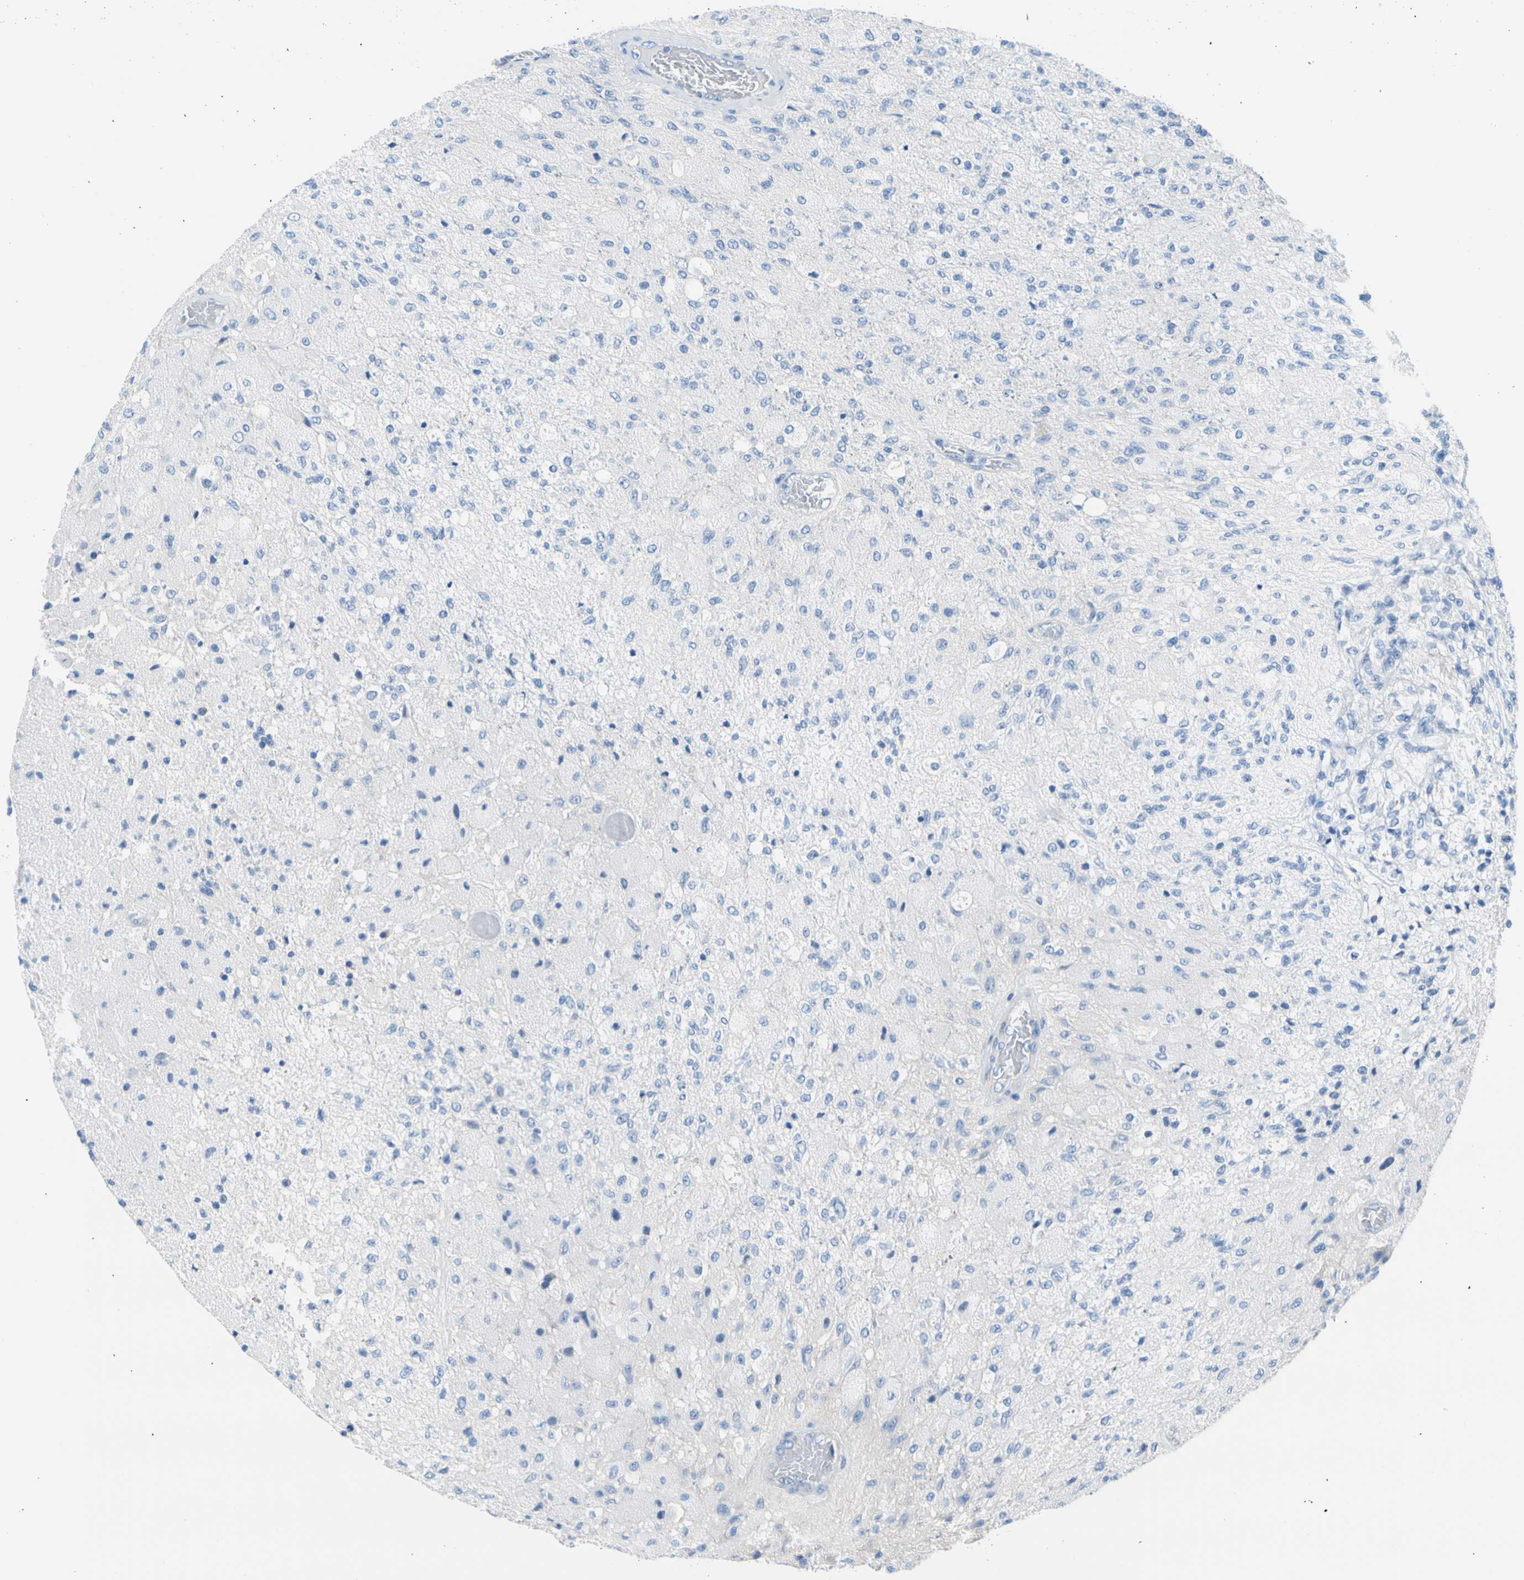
{"staining": {"intensity": "negative", "quantity": "none", "location": "none"}, "tissue": "glioma", "cell_type": "Tumor cells", "image_type": "cancer", "snomed": [{"axis": "morphology", "description": "Normal tissue, NOS"}, {"axis": "morphology", "description": "Glioma, malignant, High grade"}, {"axis": "topography", "description": "Cerebral cortex"}], "caption": "A high-resolution micrograph shows IHC staining of malignant glioma (high-grade), which reveals no significant expression in tumor cells. The staining is performed using DAB (3,3'-diaminobenzidine) brown chromogen with nuclei counter-stained in using hematoxylin.", "gene": "CEL", "patient": {"sex": "male", "age": 77}}